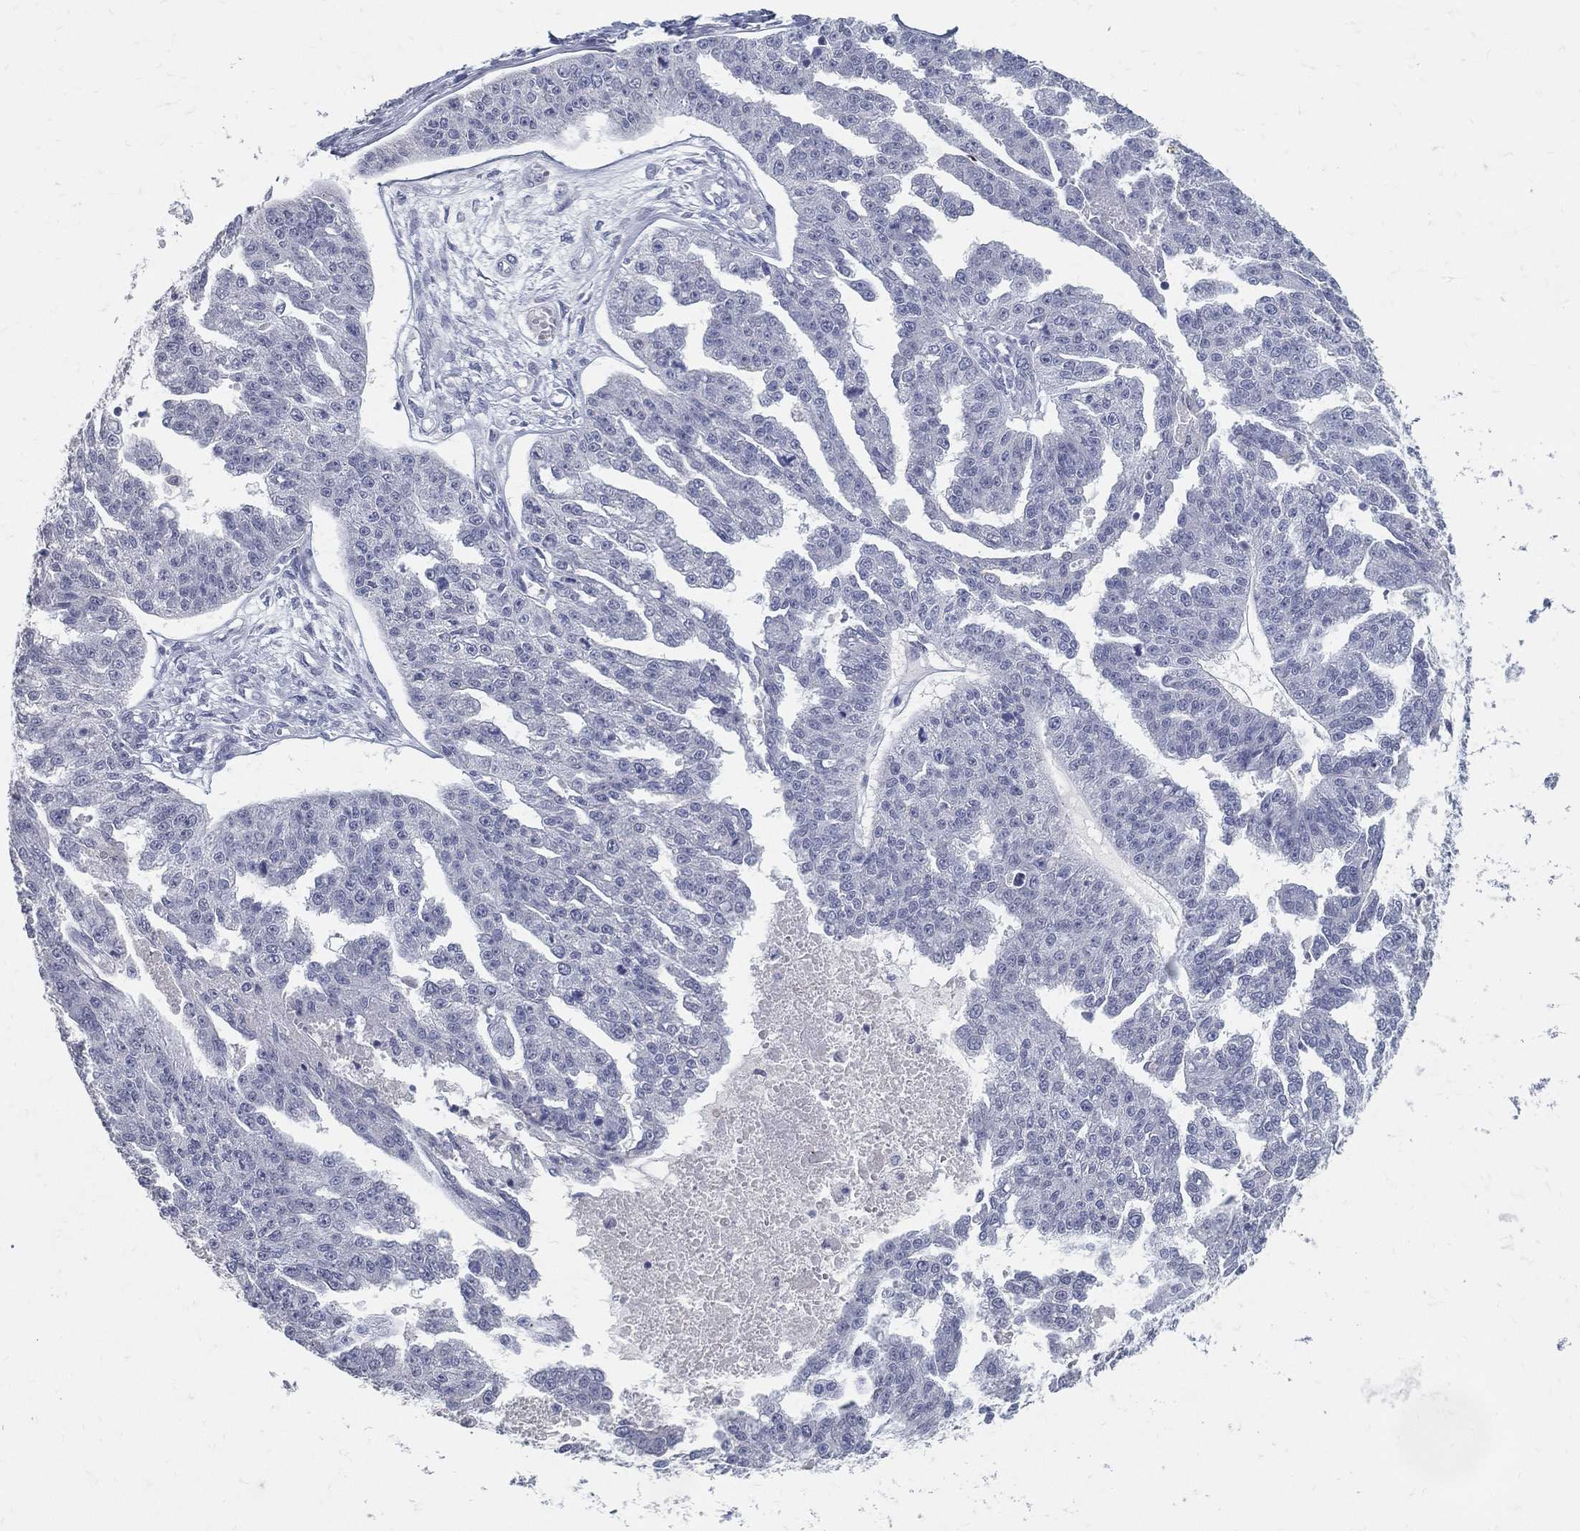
{"staining": {"intensity": "negative", "quantity": "none", "location": "none"}, "tissue": "ovarian cancer", "cell_type": "Tumor cells", "image_type": "cancer", "snomed": [{"axis": "morphology", "description": "Cystadenocarcinoma, serous, NOS"}, {"axis": "topography", "description": "Ovary"}], "caption": "Photomicrograph shows no significant protein expression in tumor cells of ovarian cancer.", "gene": "ACE2", "patient": {"sex": "female", "age": 58}}